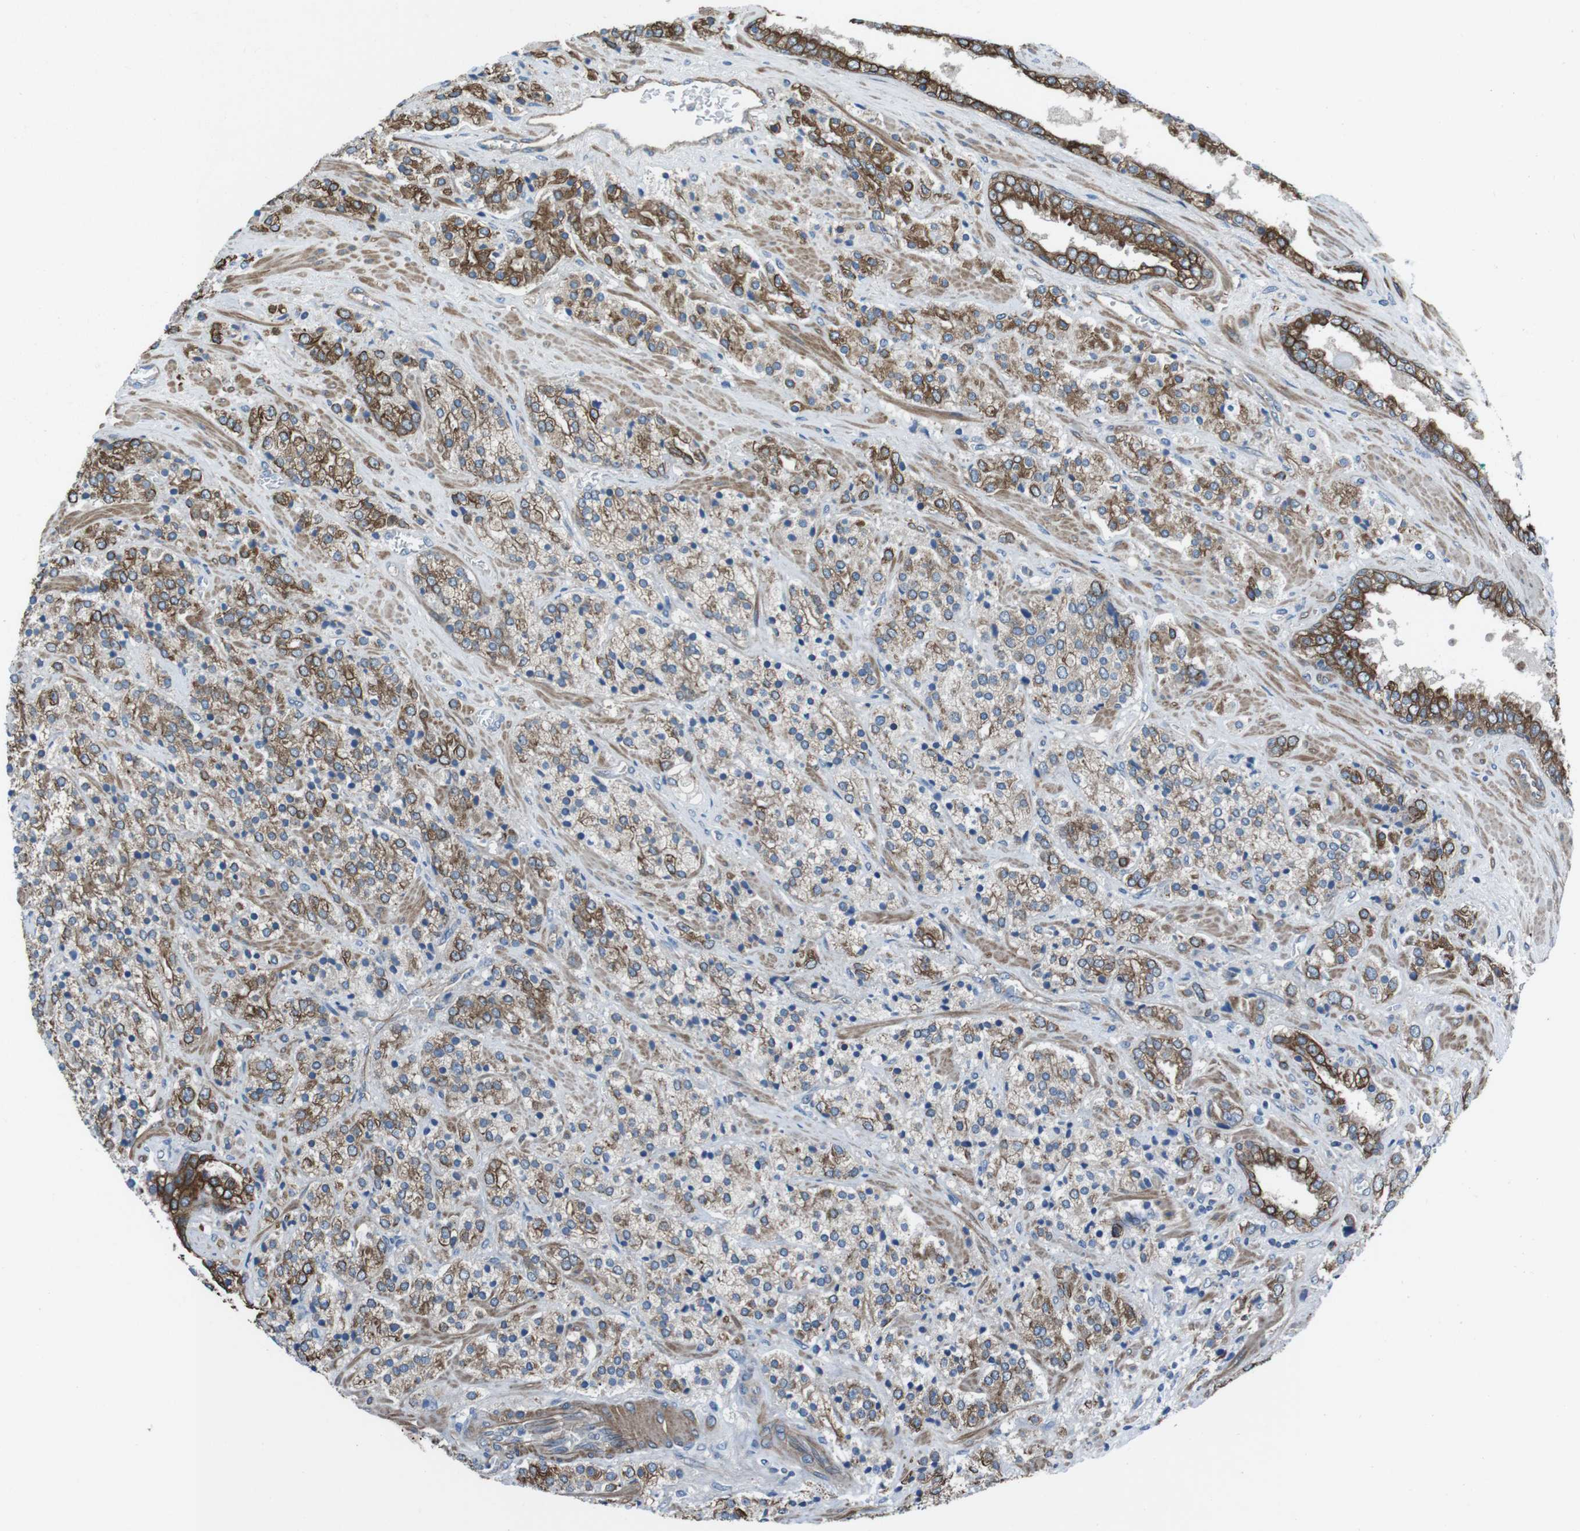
{"staining": {"intensity": "moderate", "quantity": ">75%", "location": "cytoplasmic/membranous"}, "tissue": "prostate cancer", "cell_type": "Tumor cells", "image_type": "cancer", "snomed": [{"axis": "morphology", "description": "Adenocarcinoma, High grade"}, {"axis": "topography", "description": "Prostate"}], "caption": "A histopathology image of human prostate cancer (adenocarcinoma (high-grade)) stained for a protein demonstrates moderate cytoplasmic/membranous brown staining in tumor cells.", "gene": "FAM174B", "patient": {"sex": "male", "age": 71}}